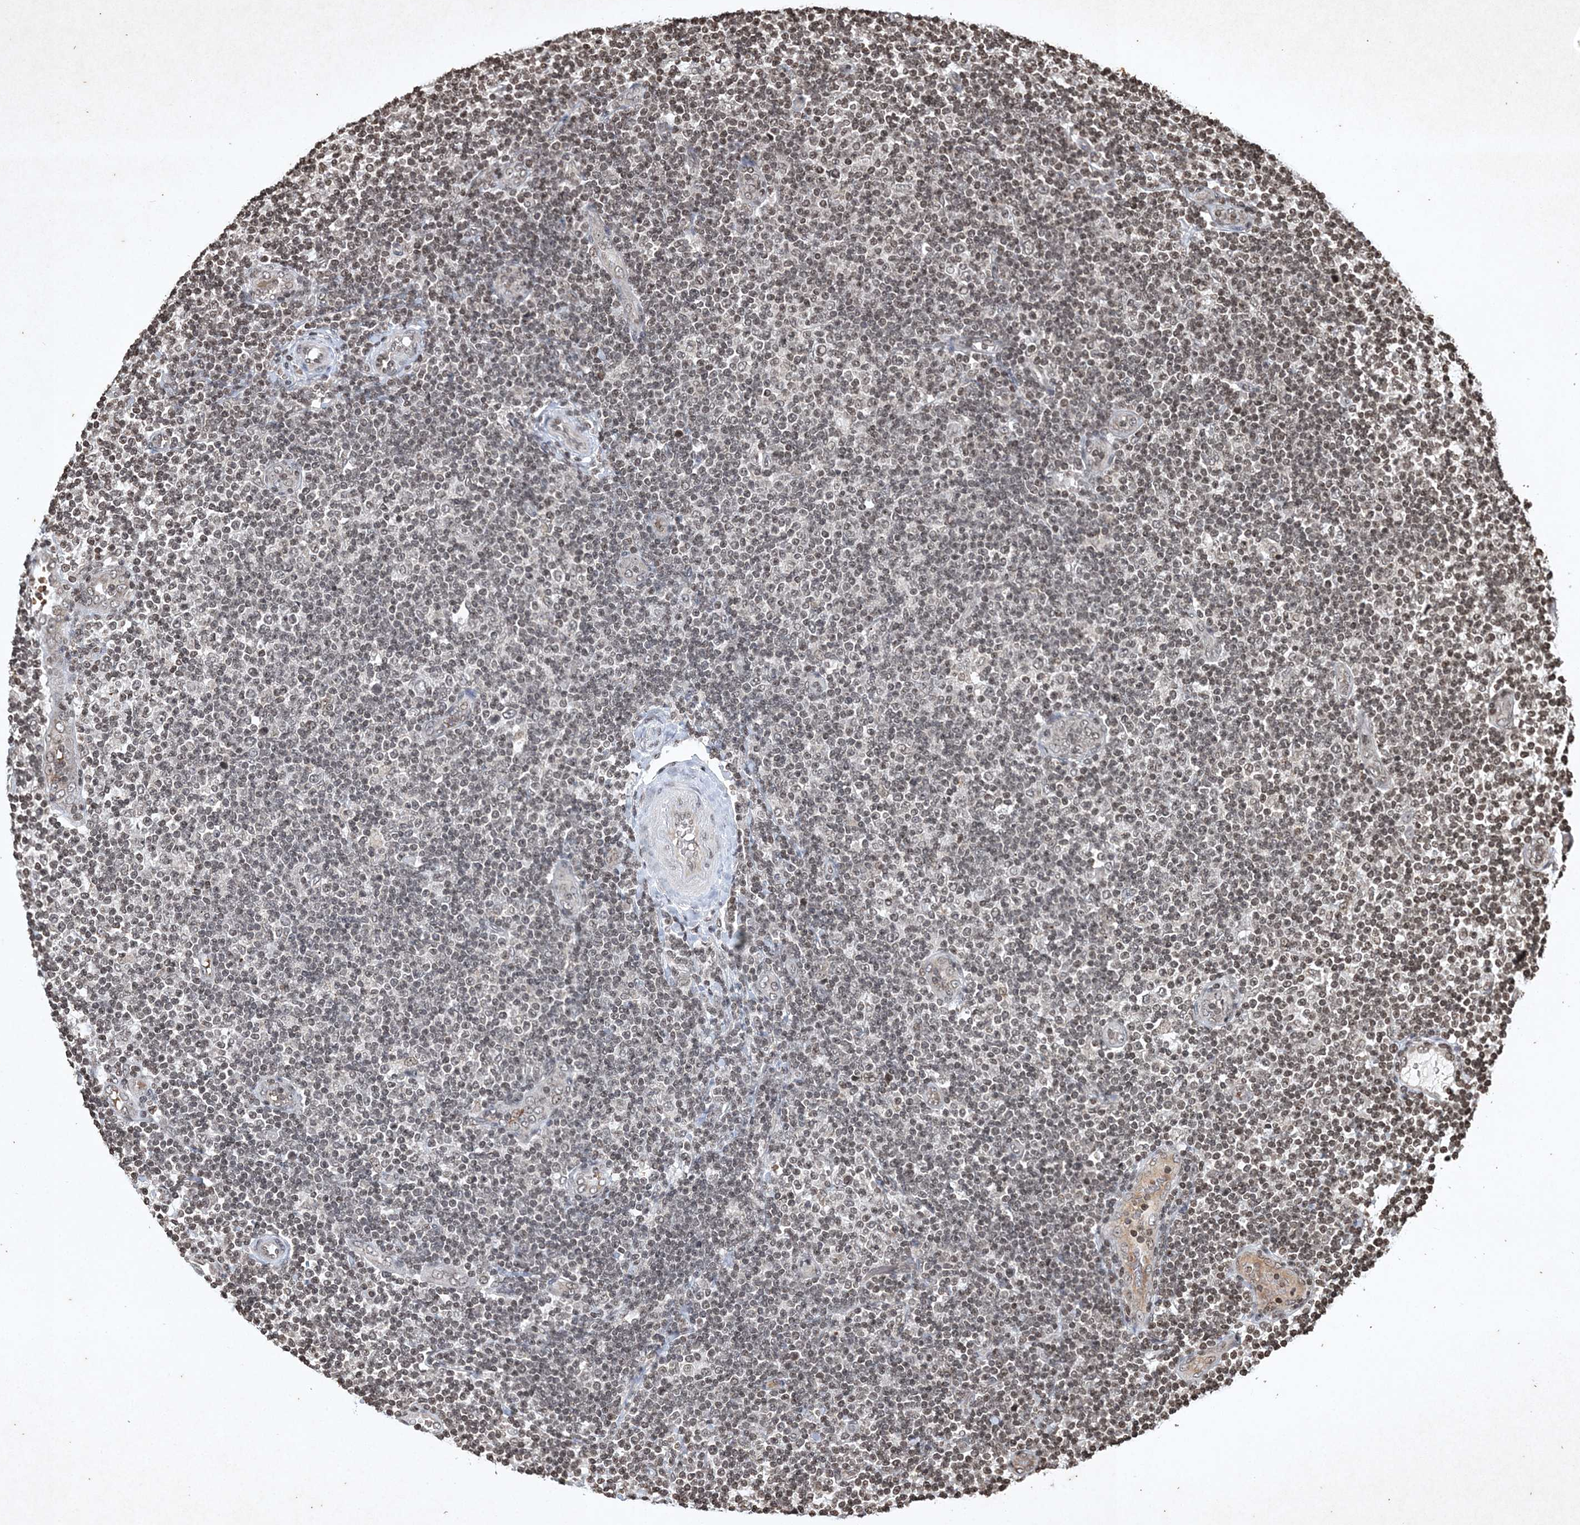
{"staining": {"intensity": "negative", "quantity": "none", "location": "none"}, "tissue": "lymphoma", "cell_type": "Tumor cells", "image_type": "cancer", "snomed": [{"axis": "morphology", "description": "Malignant lymphoma, non-Hodgkin's type, Low grade"}, {"axis": "topography", "description": "Lymph node"}], "caption": "Immunohistochemistry (IHC) photomicrograph of neoplastic tissue: low-grade malignant lymphoma, non-Hodgkin's type stained with DAB demonstrates no significant protein positivity in tumor cells.", "gene": "NEDD9", "patient": {"sex": "male", "age": 83}}